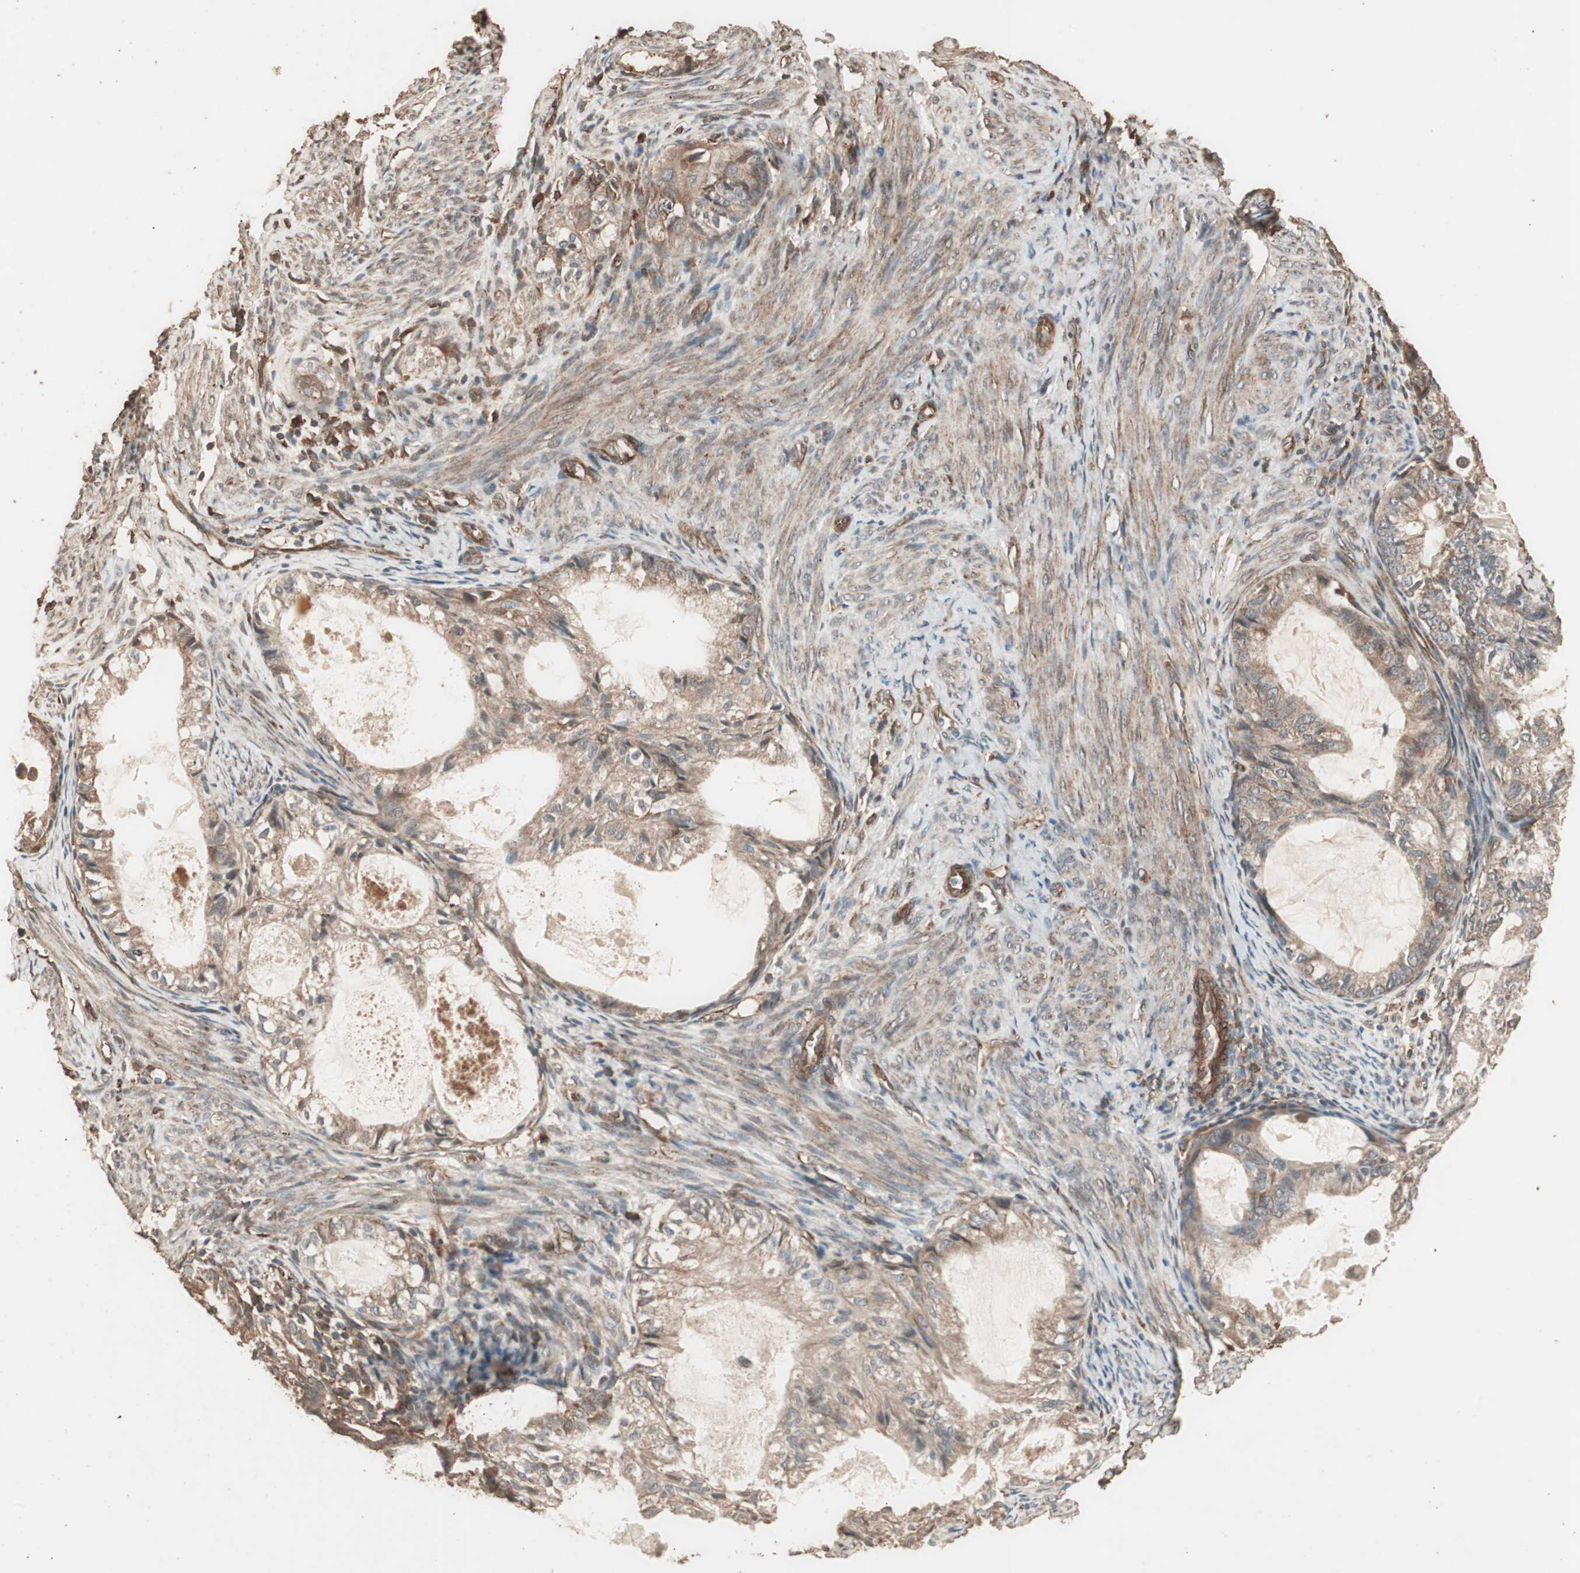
{"staining": {"intensity": "moderate", "quantity": ">75%", "location": "cytoplasmic/membranous"}, "tissue": "cervical cancer", "cell_type": "Tumor cells", "image_type": "cancer", "snomed": [{"axis": "morphology", "description": "Normal tissue, NOS"}, {"axis": "morphology", "description": "Adenocarcinoma, NOS"}, {"axis": "topography", "description": "Cervix"}, {"axis": "topography", "description": "Endometrium"}], "caption": "Immunohistochemical staining of cervical adenocarcinoma displays moderate cytoplasmic/membranous protein positivity in about >75% of tumor cells. (DAB (3,3'-diaminobenzidine) IHC, brown staining for protein, blue staining for nuclei).", "gene": "CCN4", "patient": {"sex": "female", "age": 86}}